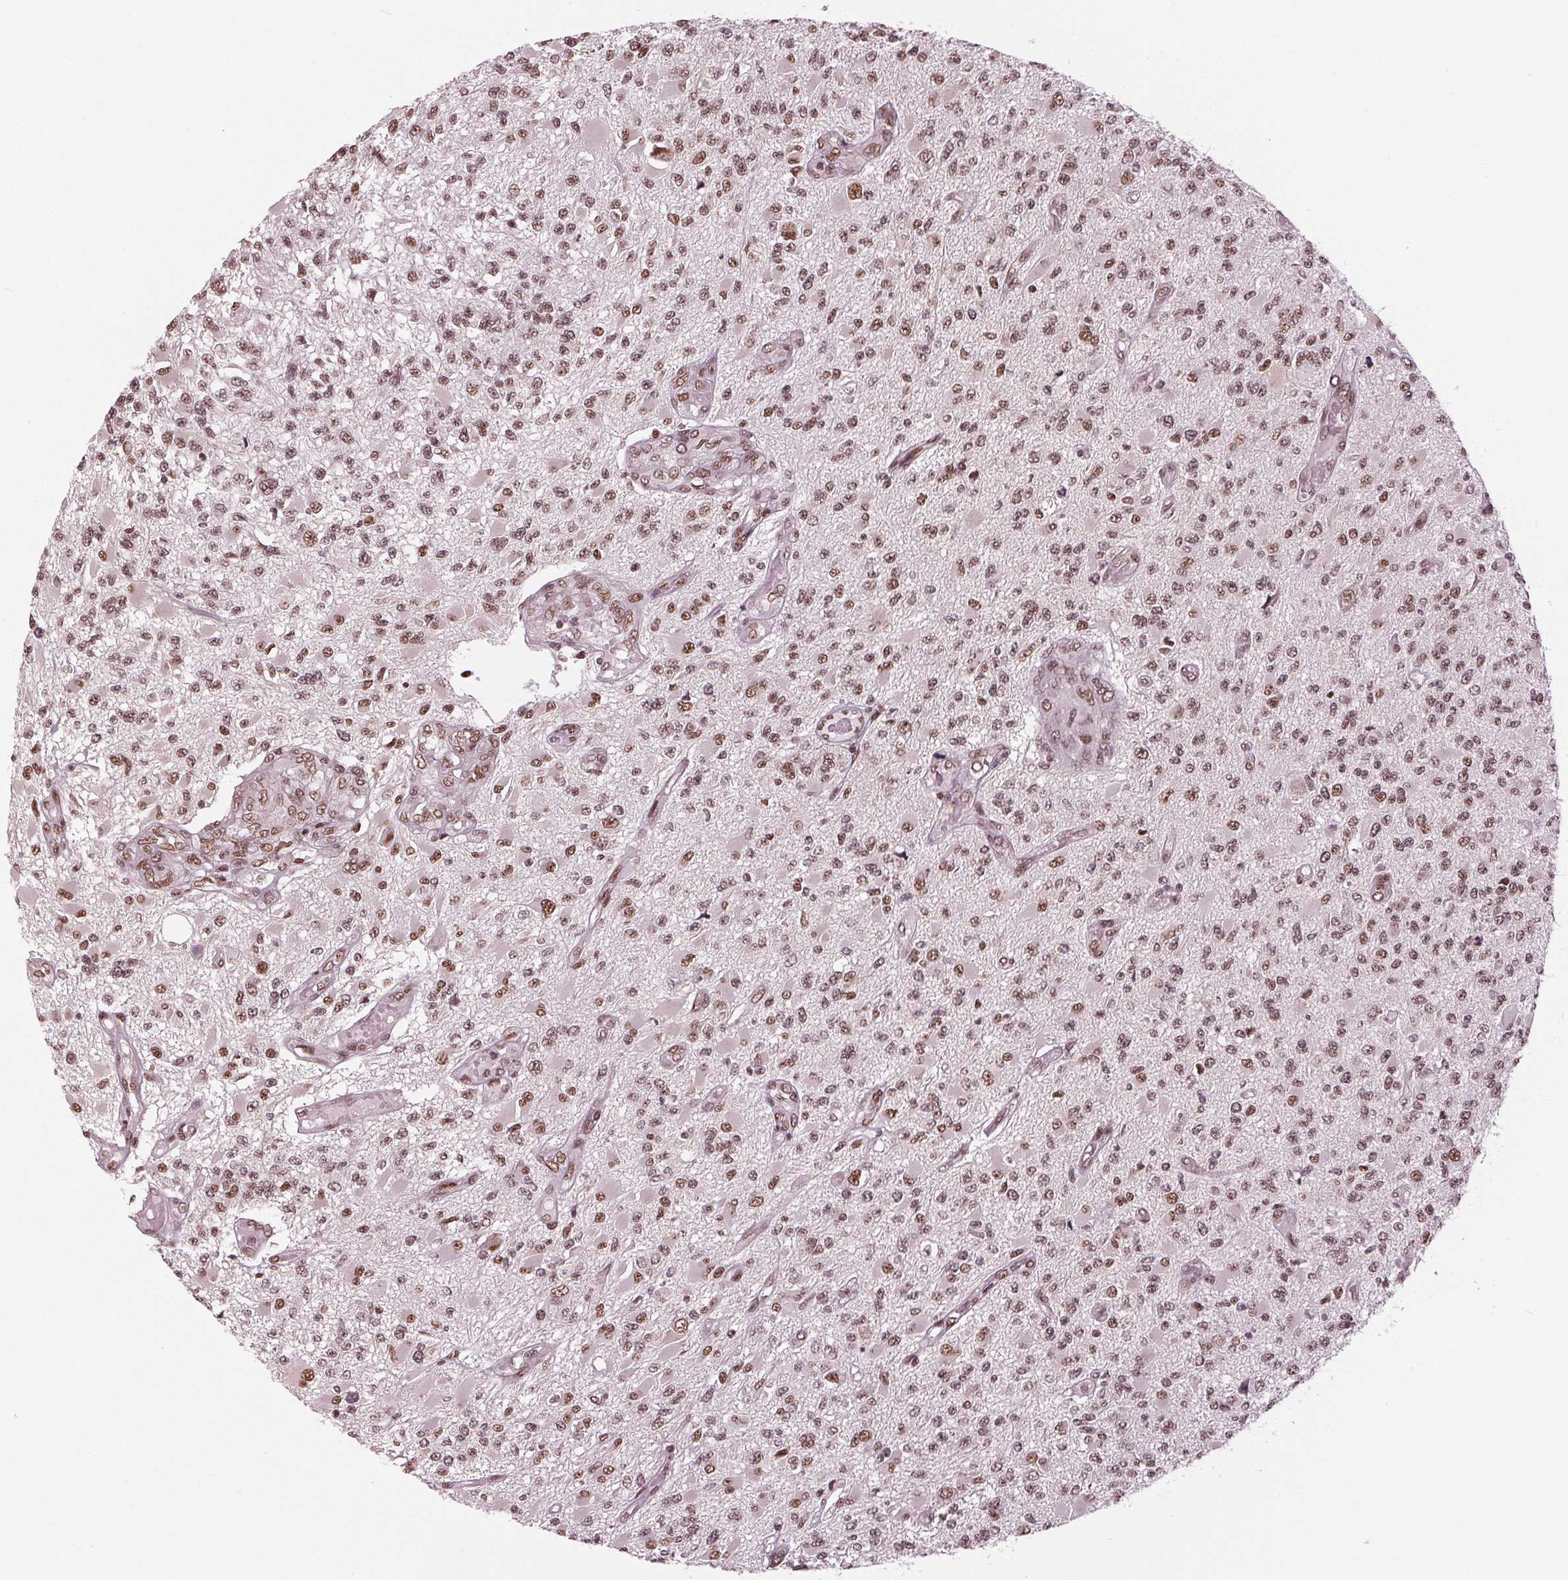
{"staining": {"intensity": "moderate", "quantity": ">75%", "location": "nuclear"}, "tissue": "glioma", "cell_type": "Tumor cells", "image_type": "cancer", "snomed": [{"axis": "morphology", "description": "Glioma, malignant, High grade"}, {"axis": "topography", "description": "Brain"}], "caption": "A brown stain highlights moderate nuclear positivity of a protein in malignant glioma (high-grade) tumor cells. The protein of interest is stained brown, and the nuclei are stained in blue (DAB IHC with brightfield microscopy, high magnification).", "gene": "LSM2", "patient": {"sex": "female", "age": 63}}